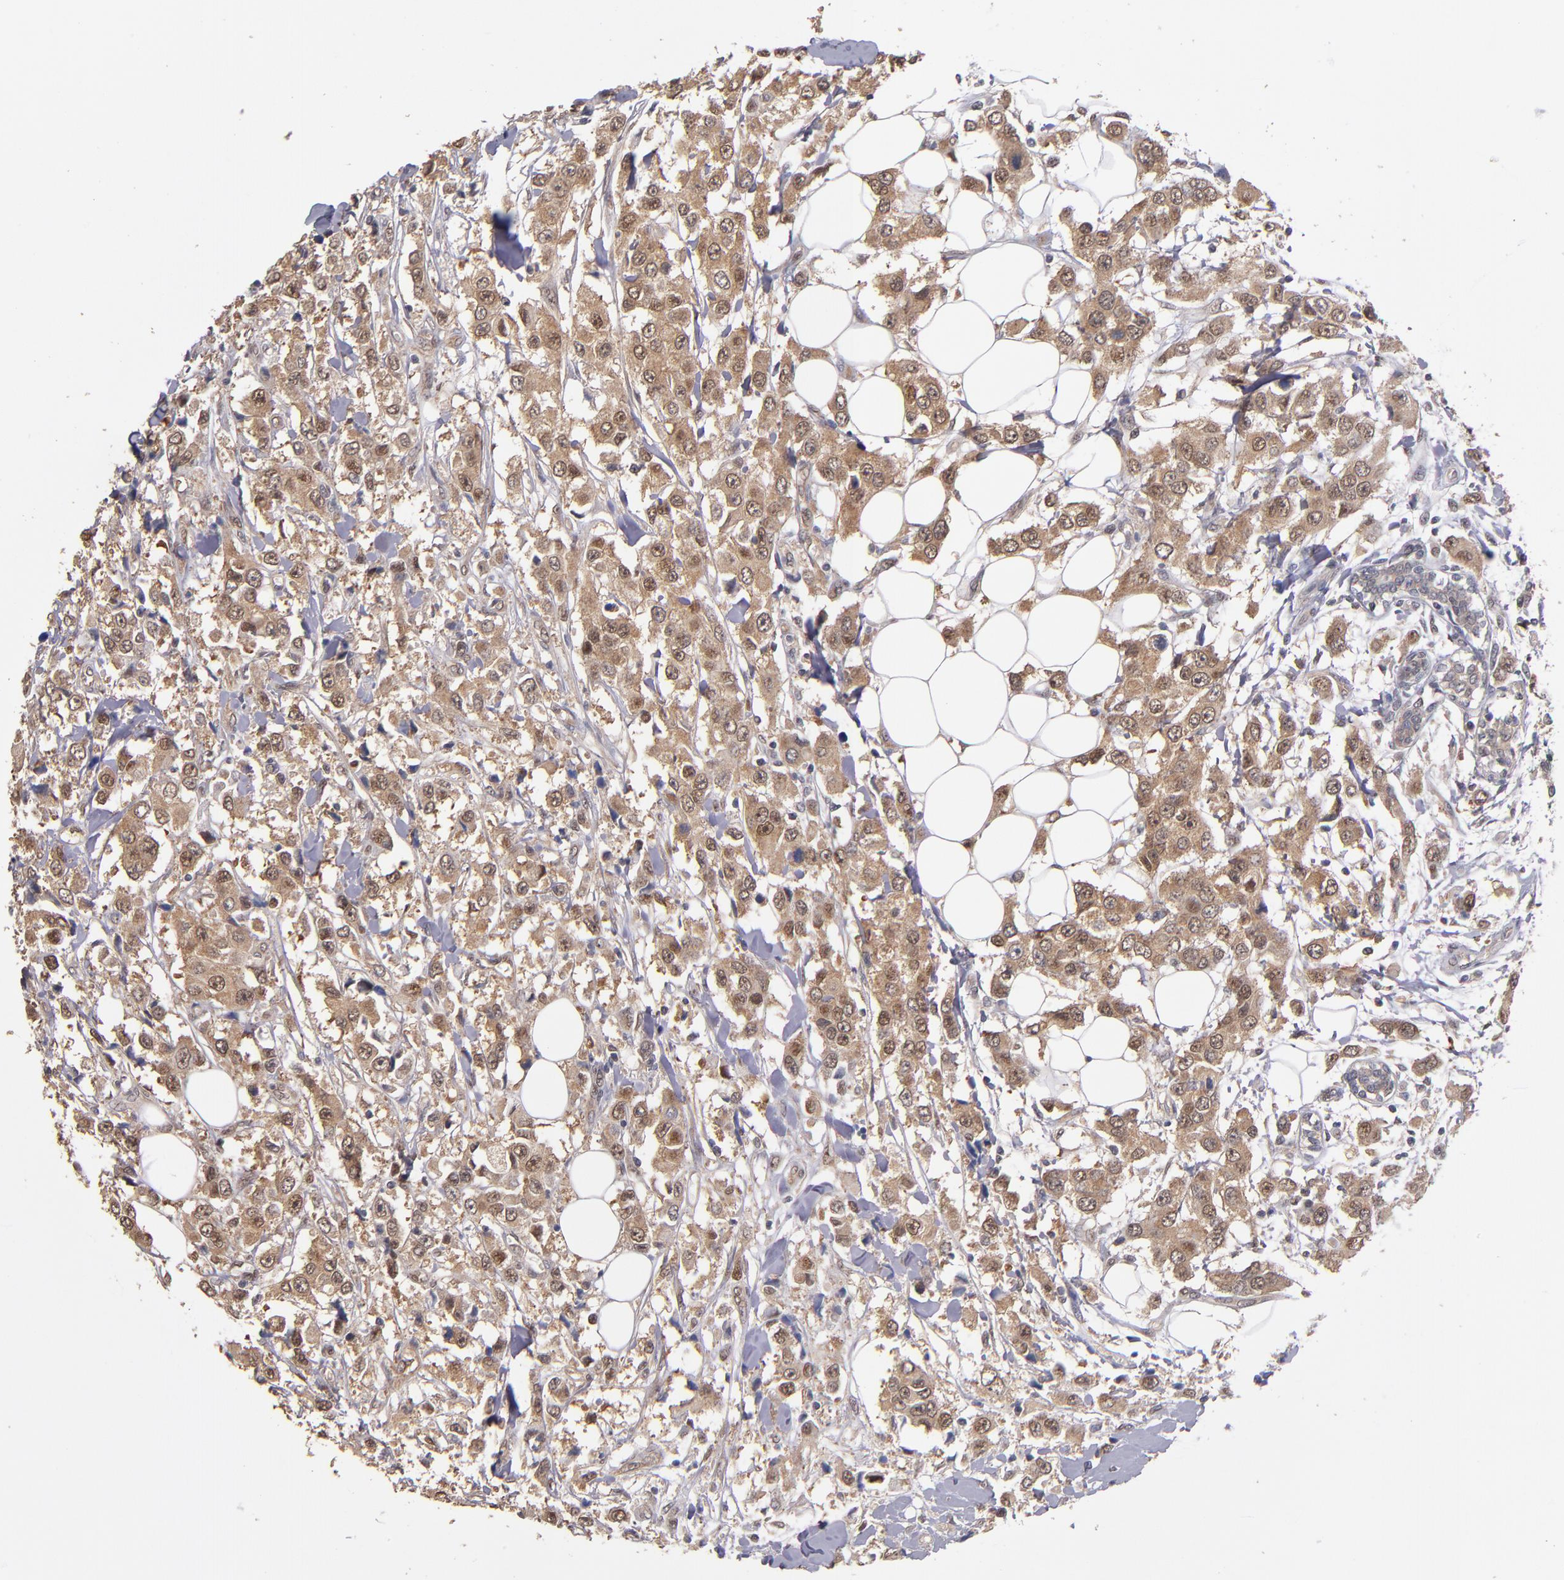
{"staining": {"intensity": "weak", "quantity": ">75%", "location": "cytoplasmic/membranous,nuclear"}, "tissue": "breast cancer", "cell_type": "Tumor cells", "image_type": "cancer", "snomed": [{"axis": "morphology", "description": "Duct carcinoma"}, {"axis": "topography", "description": "Breast"}], "caption": "Immunohistochemical staining of breast infiltrating ductal carcinoma shows low levels of weak cytoplasmic/membranous and nuclear protein expression in approximately >75% of tumor cells.", "gene": "PSMD10", "patient": {"sex": "female", "age": 58}}